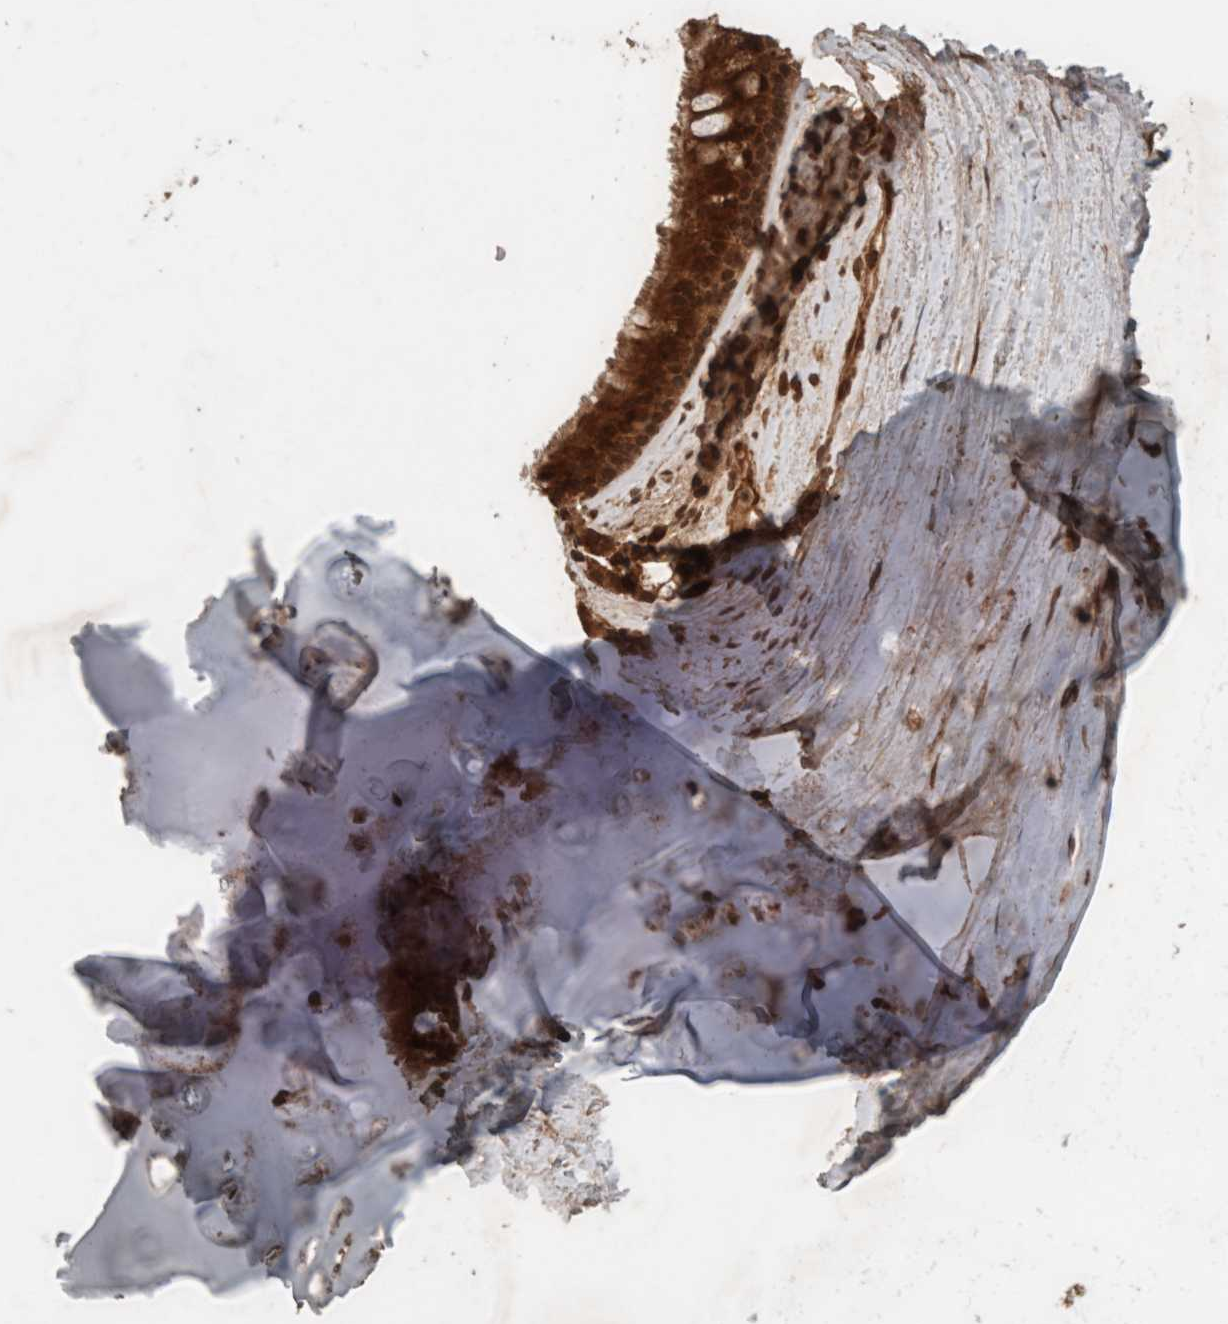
{"staining": {"intensity": "moderate", "quantity": ">75%", "location": "cytoplasmic/membranous,nuclear"}, "tissue": "bronchus", "cell_type": "Respiratory epithelial cells", "image_type": "normal", "snomed": [{"axis": "morphology", "description": "Normal tissue, NOS"}, {"axis": "topography", "description": "Cartilage tissue"}], "caption": "Protein expression analysis of normal bronchus demonstrates moderate cytoplasmic/membranous,nuclear expression in about >75% of respiratory epithelial cells. Using DAB (brown) and hematoxylin (blue) stains, captured at high magnification using brightfield microscopy.", "gene": "CNTROB", "patient": {"sex": "female", "age": 63}}